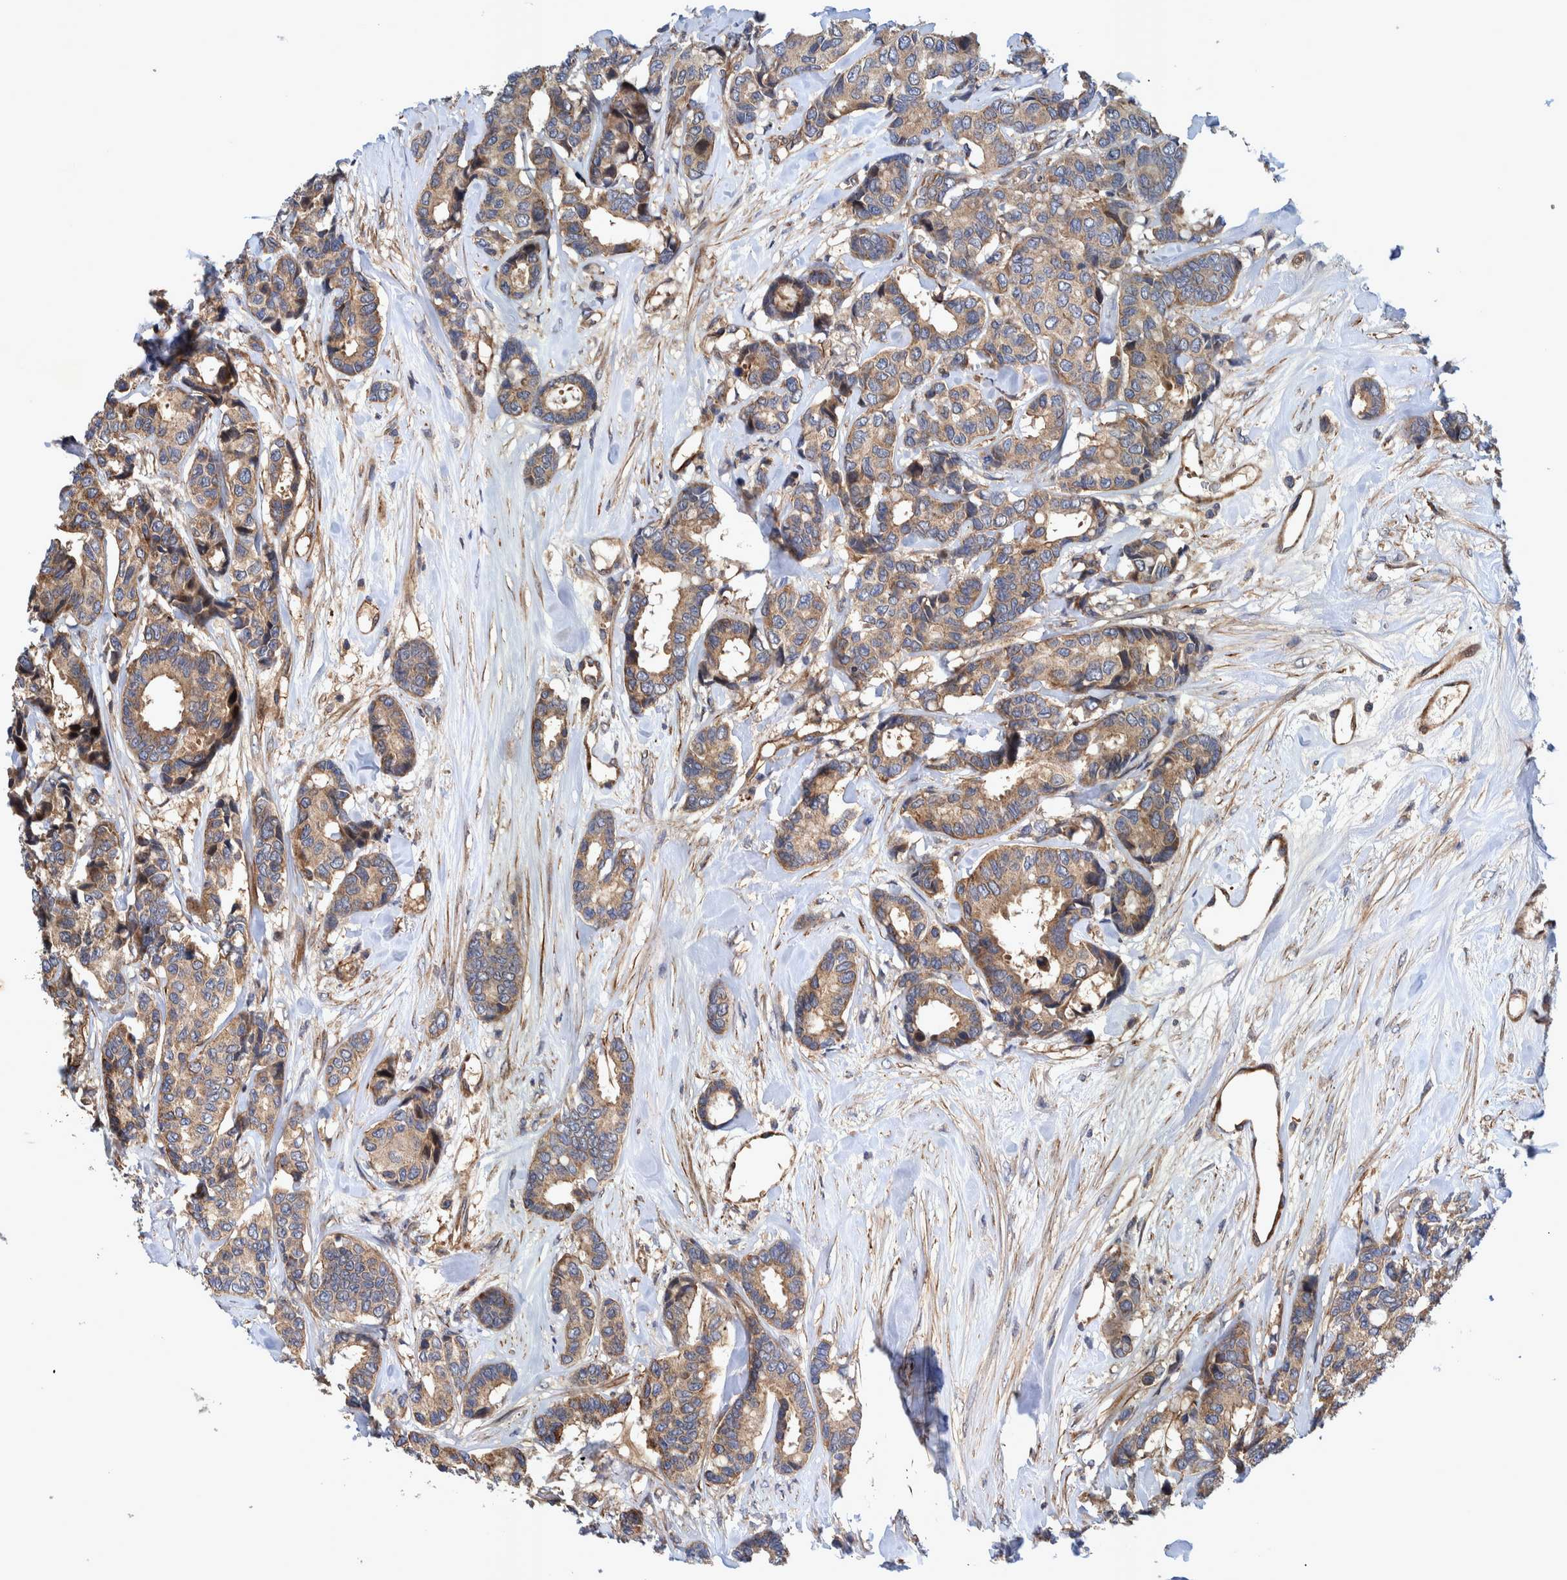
{"staining": {"intensity": "moderate", "quantity": ">75%", "location": "cytoplasmic/membranous"}, "tissue": "breast cancer", "cell_type": "Tumor cells", "image_type": "cancer", "snomed": [{"axis": "morphology", "description": "Duct carcinoma"}, {"axis": "topography", "description": "Breast"}], "caption": "Immunohistochemistry (IHC) image of human breast cancer stained for a protein (brown), which shows medium levels of moderate cytoplasmic/membranous expression in about >75% of tumor cells.", "gene": "GRPEL2", "patient": {"sex": "female", "age": 87}}